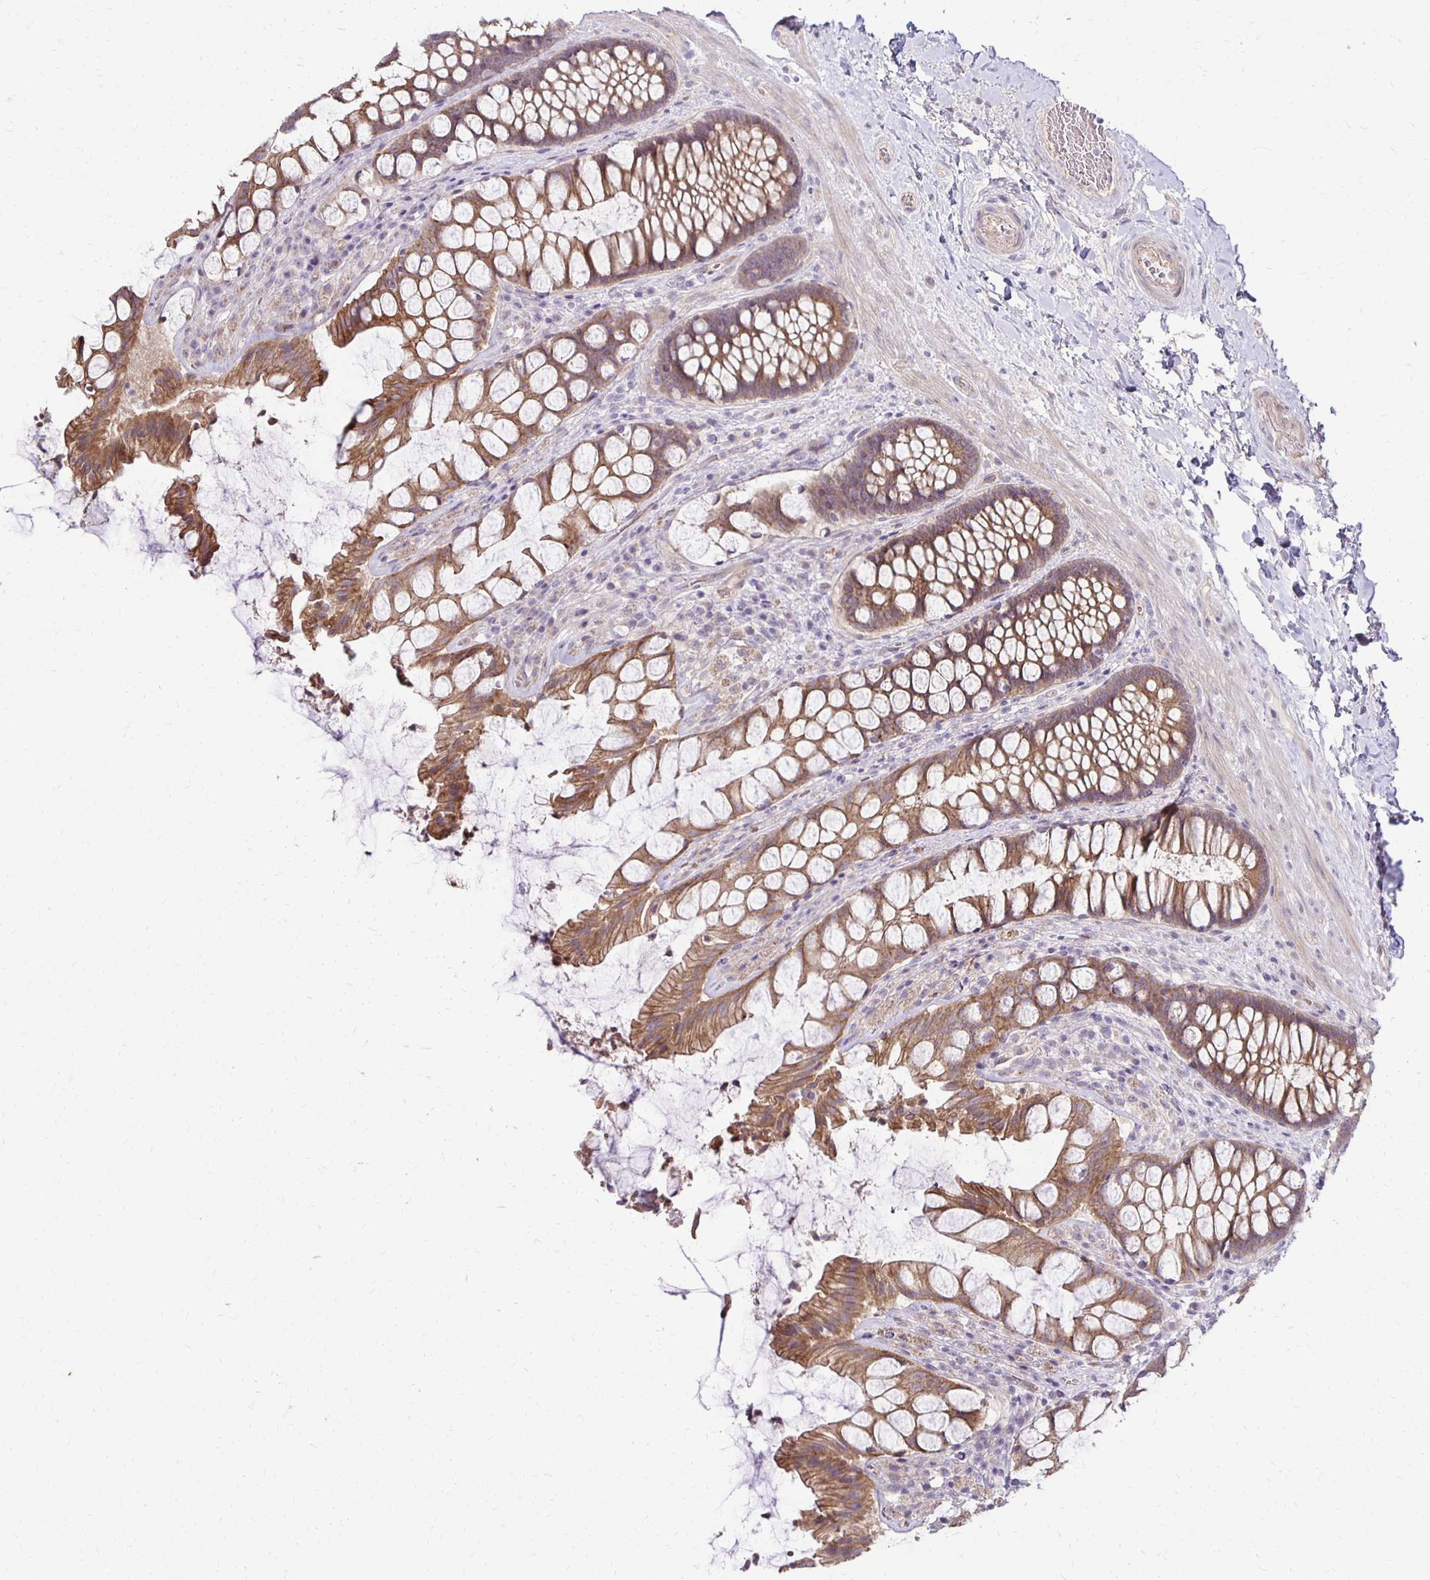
{"staining": {"intensity": "moderate", "quantity": ">75%", "location": "cytoplasmic/membranous"}, "tissue": "rectum", "cell_type": "Glandular cells", "image_type": "normal", "snomed": [{"axis": "morphology", "description": "Normal tissue, NOS"}, {"axis": "topography", "description": "Rectum"}], "caption": "Brown immunohistochemical staining in normal rectum demonstrates moderate cytoplasmic/membranous positivity in approximately >75% of glandular cells.", "gene": "KATNBL1", "patient": {"sex": "female", "age": 58}}